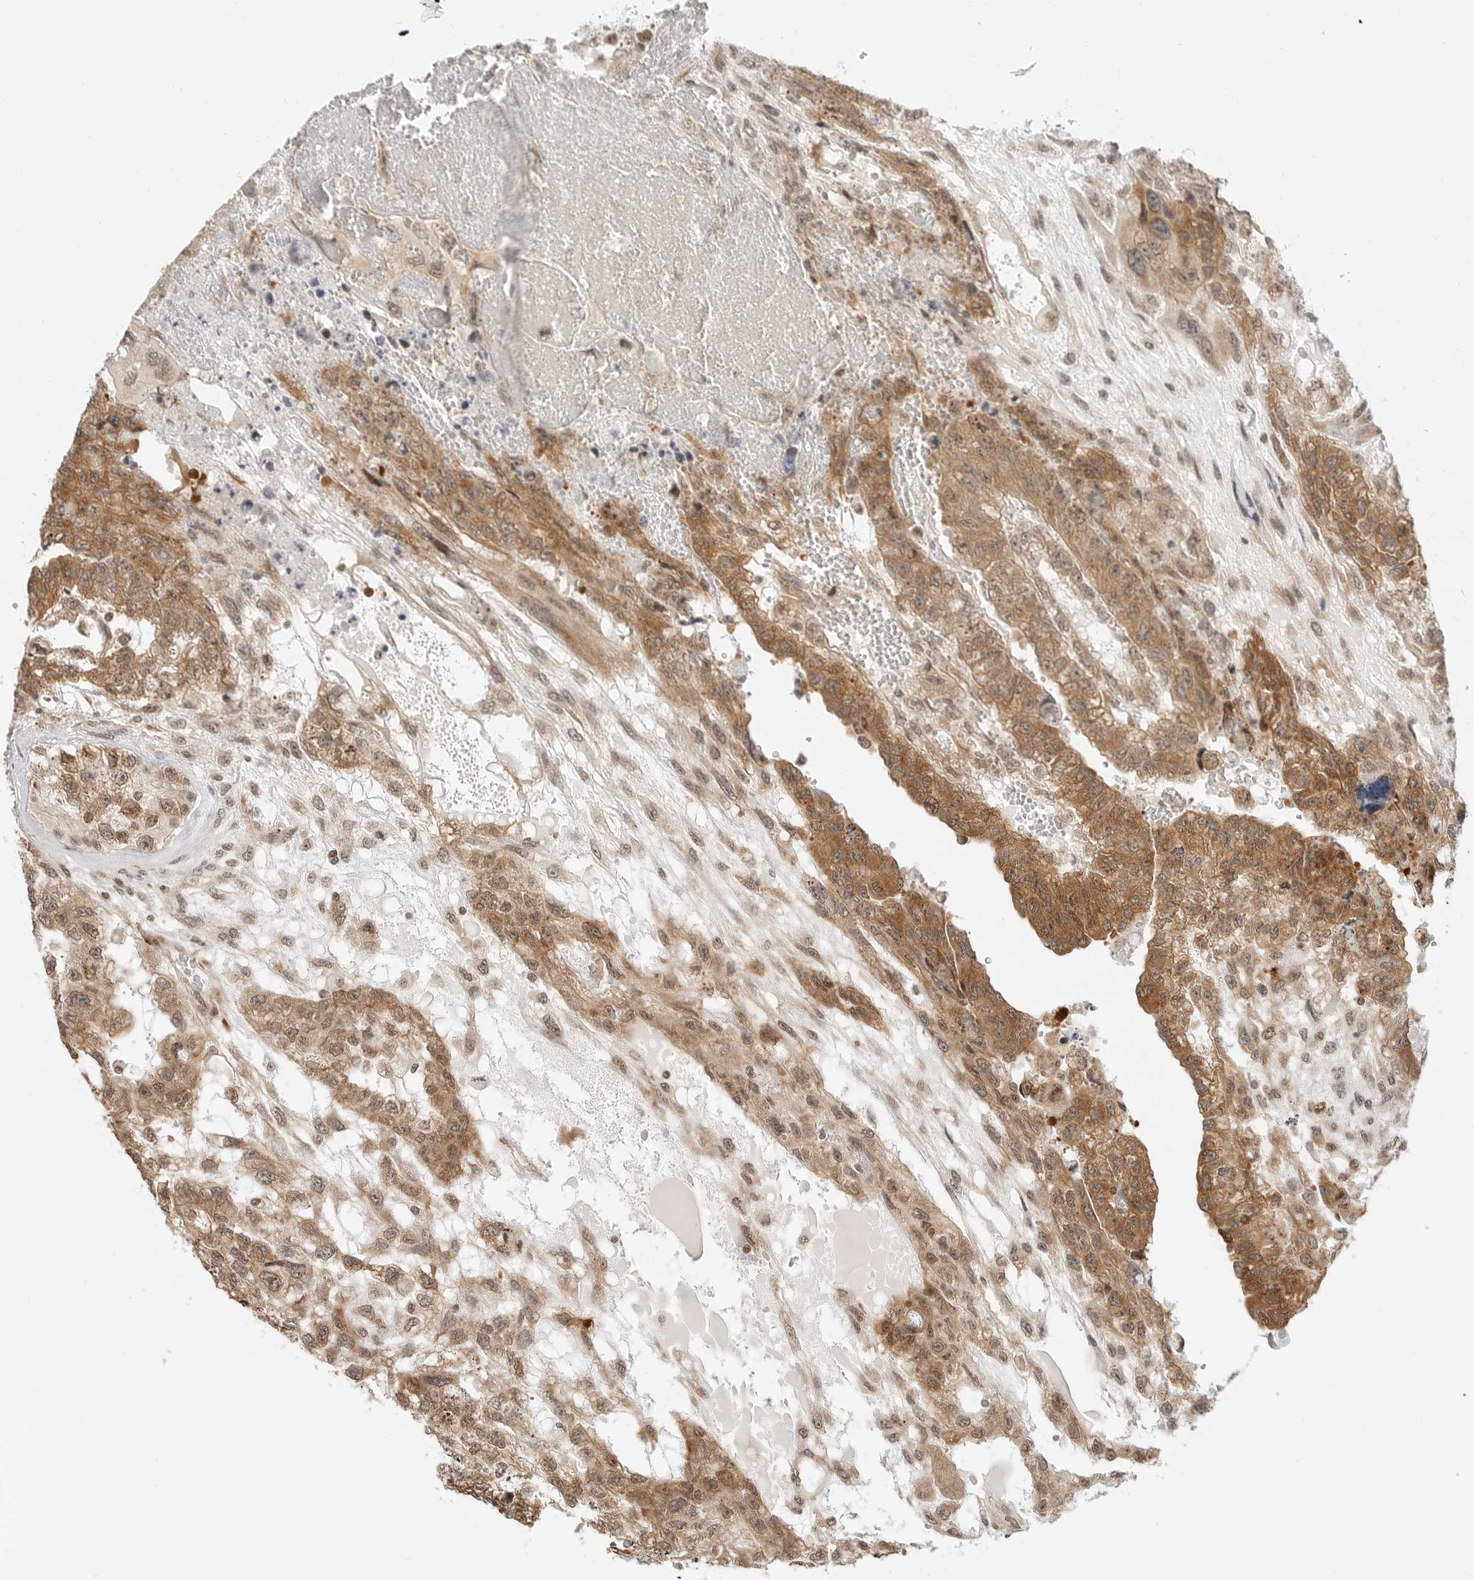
{"staining": {"intensity": "moderate", "quantity": ">75%", "location": "cytoplasmic/membranous"}, "tissue": "testis cancer", "cell_type": "Tumor cells", "image_type": "cancer", "snomed": [{"axis": "morphology", "description": "Carcinoma, Embryonal, NOS"}, {"axis": "topography", "description": "Testis"}], "caption": "This micrograph shows immunohistochemistry staining of human embryonal carcinoma (testis), with medium moderate cytoplasmic/membranous expression in about >75% of tumor cells.", "gene": "METAP1", "patient": {"sex": "male", "age": 36}}